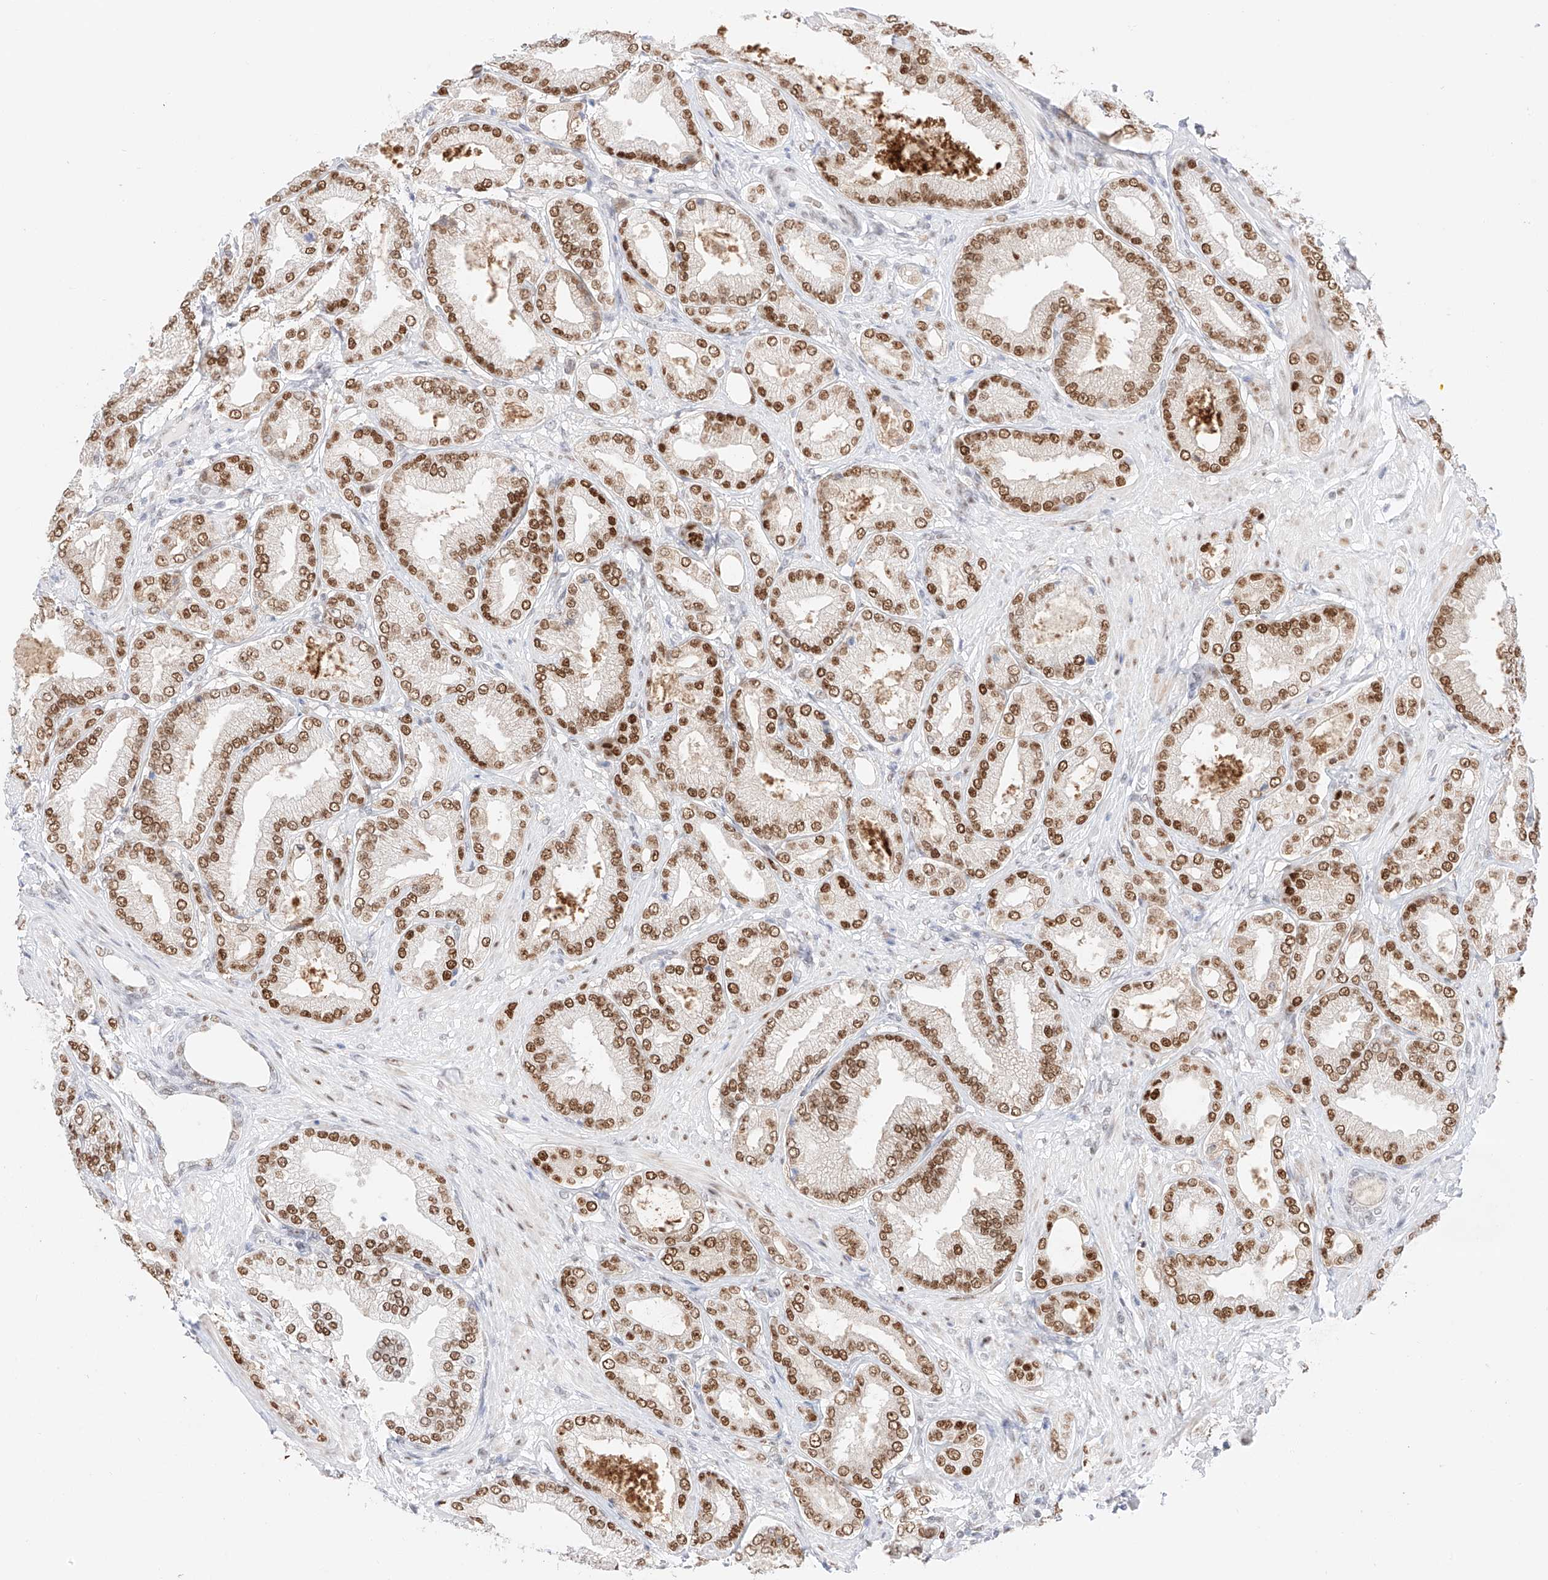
{"staining": {"intensity": "strong", "quantity": ">75%", "location": "nuclear"}, "tissue": "prostate cancer", "cell_type": "Tumor cells", "image_type": "cancer", "snomed": [{"axis": "morphology", "description": "Adenocarcinoma, Low grade"}, {"axis": "topography", "description": "Prostate"}], "caption": "Prostate cancer (low-grade adenocarcinoma) was stained to show a protein in brown. There is high levels of strong nuclear positivity in about >75% of tumor cells.", "gene": "APIP", "patient": {"sex": "male", "age": 63}}